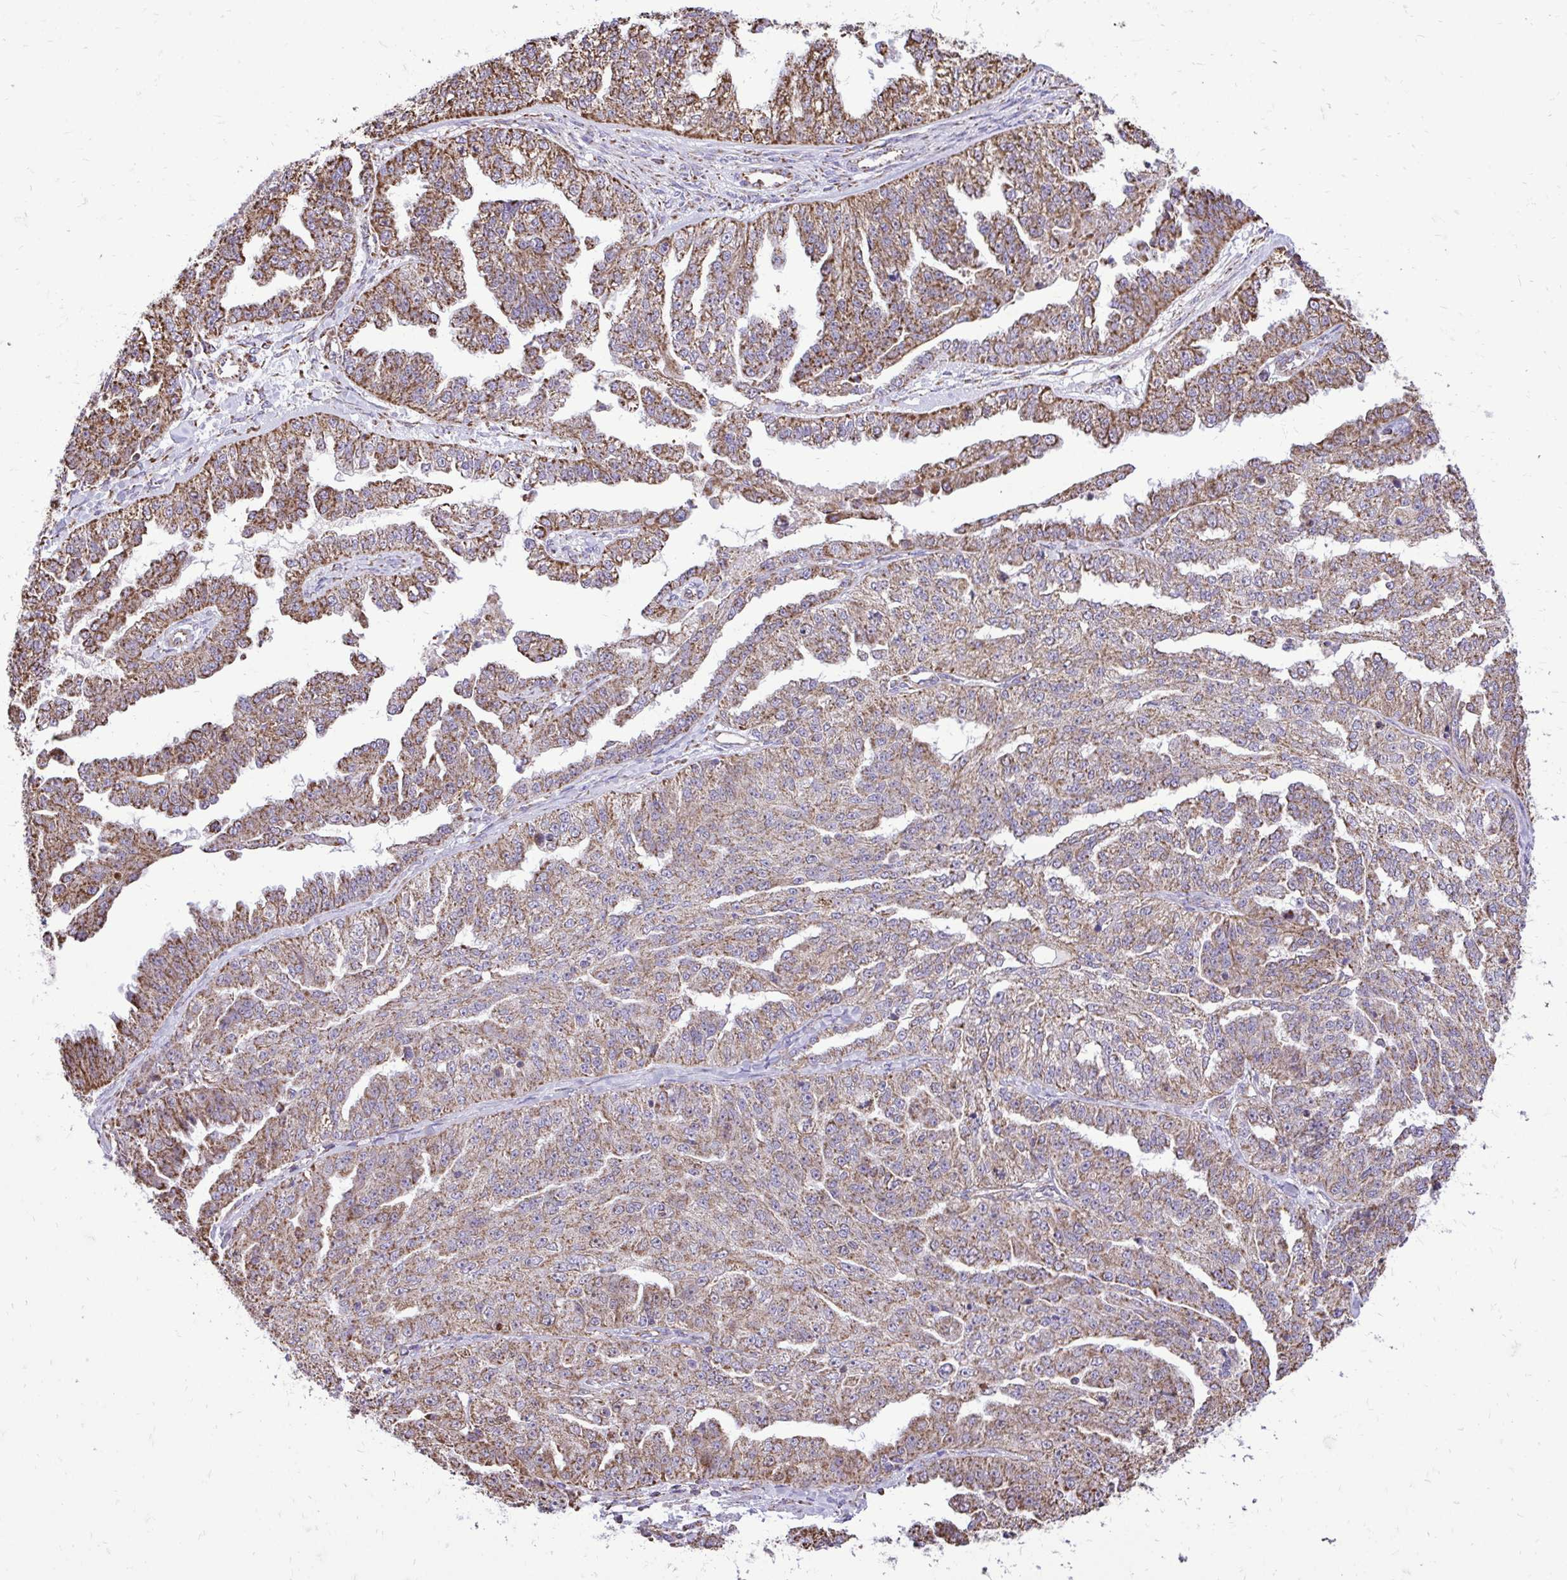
{"staining": {"intensity": "moderate", "quantity": ">75%", "location": "cytoplasmic/membranous"}, "tissue": "ovarian cancer", "cell_type": "Tumor cells", "image_type": "cancer", "snomed": [{"axis": "morphology", "description": "Cystadenocarcinoma, serous, NOS"}, {"axis": "topography", "description": "Ovary"}], "caption": "Human ovarian cancer stained with a protein marker demonstrates moderate staining in tumor cells.", "gene": "UBE2C", "patient": {"sex": "female", "age": 58}}